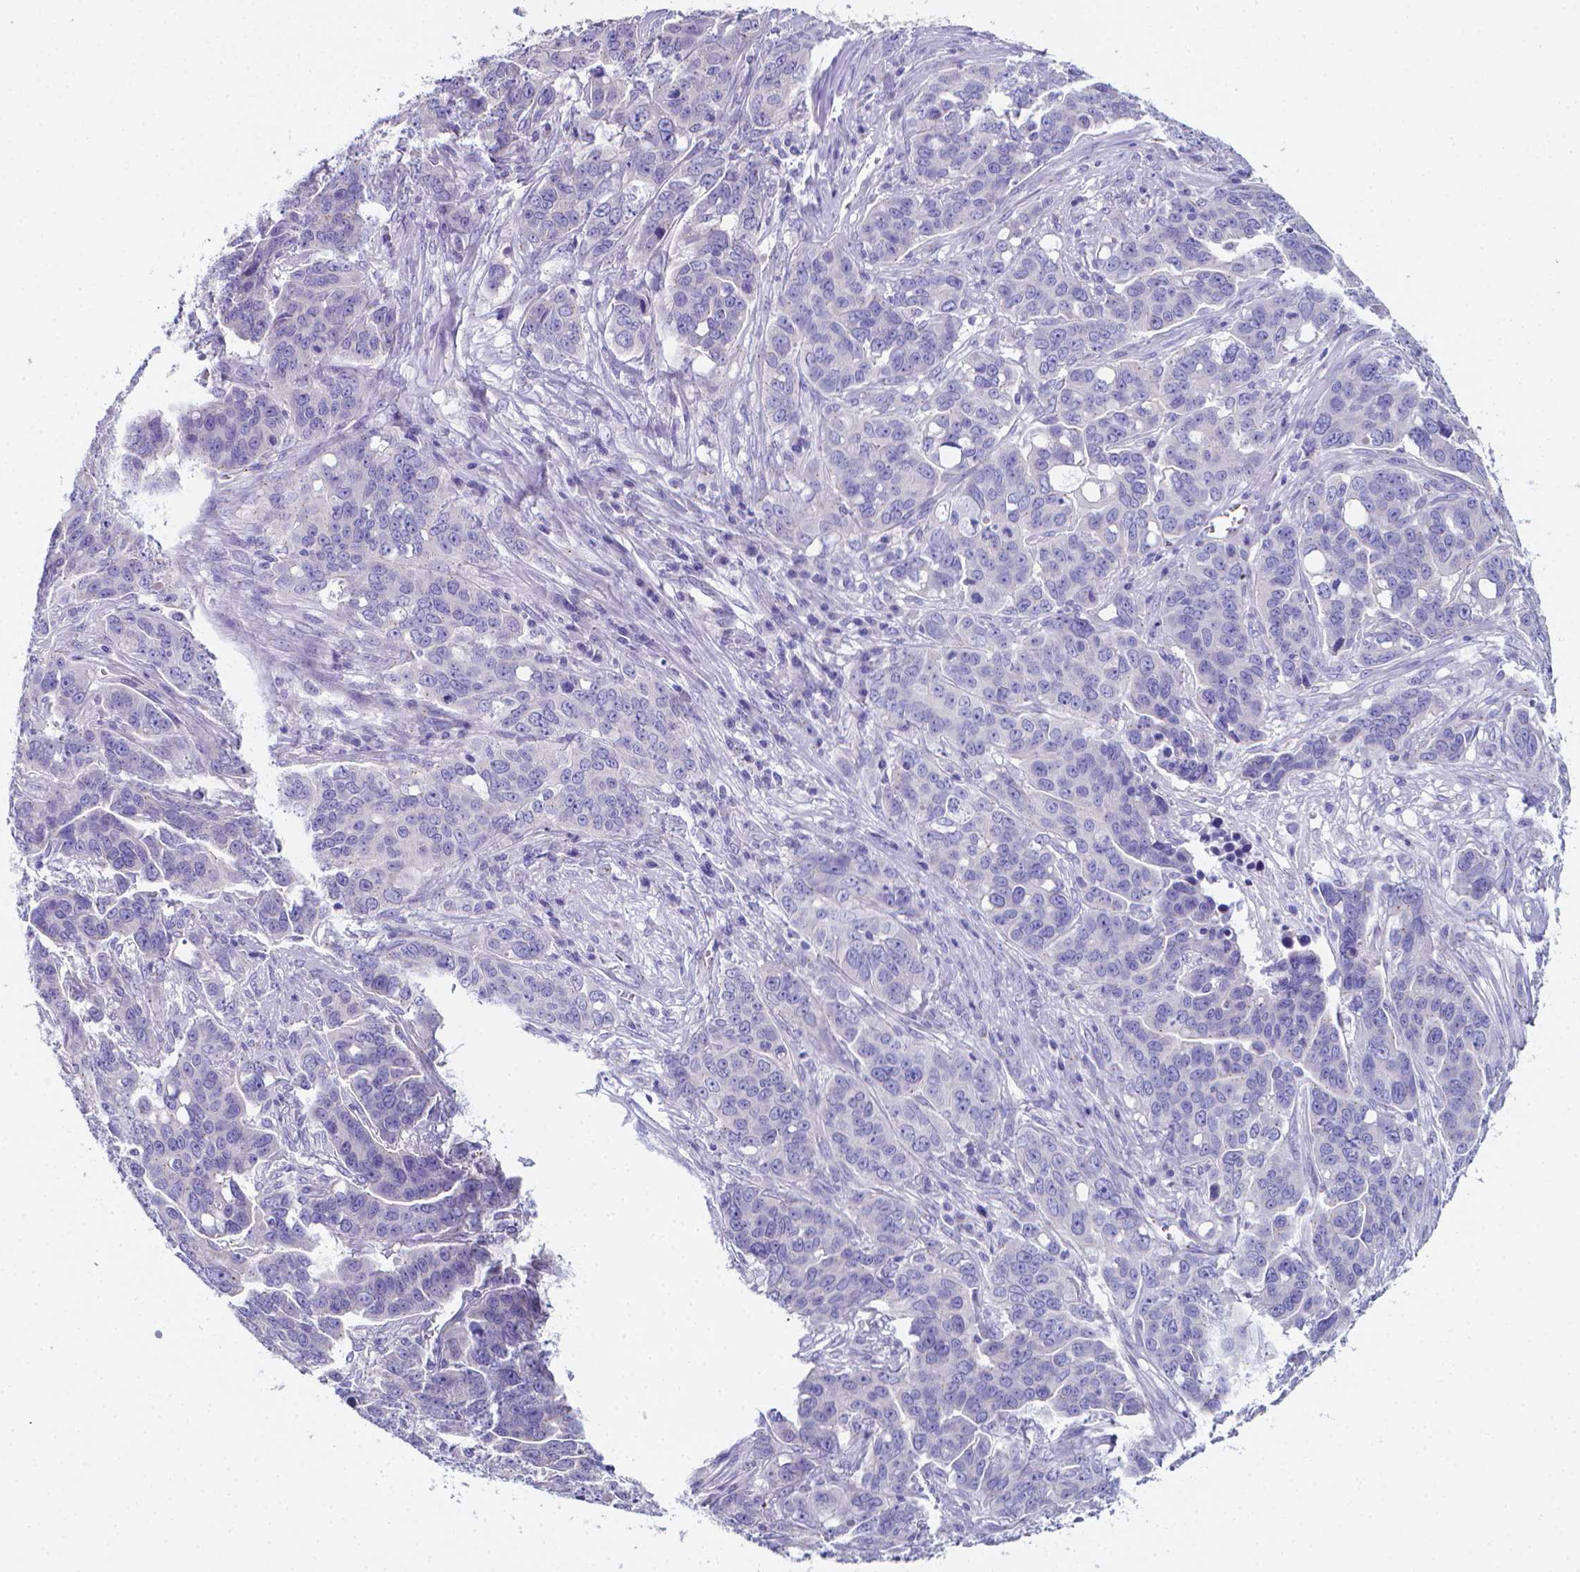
{"staining": {"intensity": "negative", "quantity": "none", "location": "none"}, "tissue": "ovarian cancer", "cell_type": "Tumor cells", "image_type": "cancer", "snomed": [{"axis": "morphology", "description": "Carcinoma, endometroid"}, {"axis": "topography", "description": "Ovary"}], "caption": "Tumor cells show no significant protein staining in ovarian cancer (endometroid carcinoma).", "gene": "LRRC73", "patient": {"sex": "female", "age": 78}}